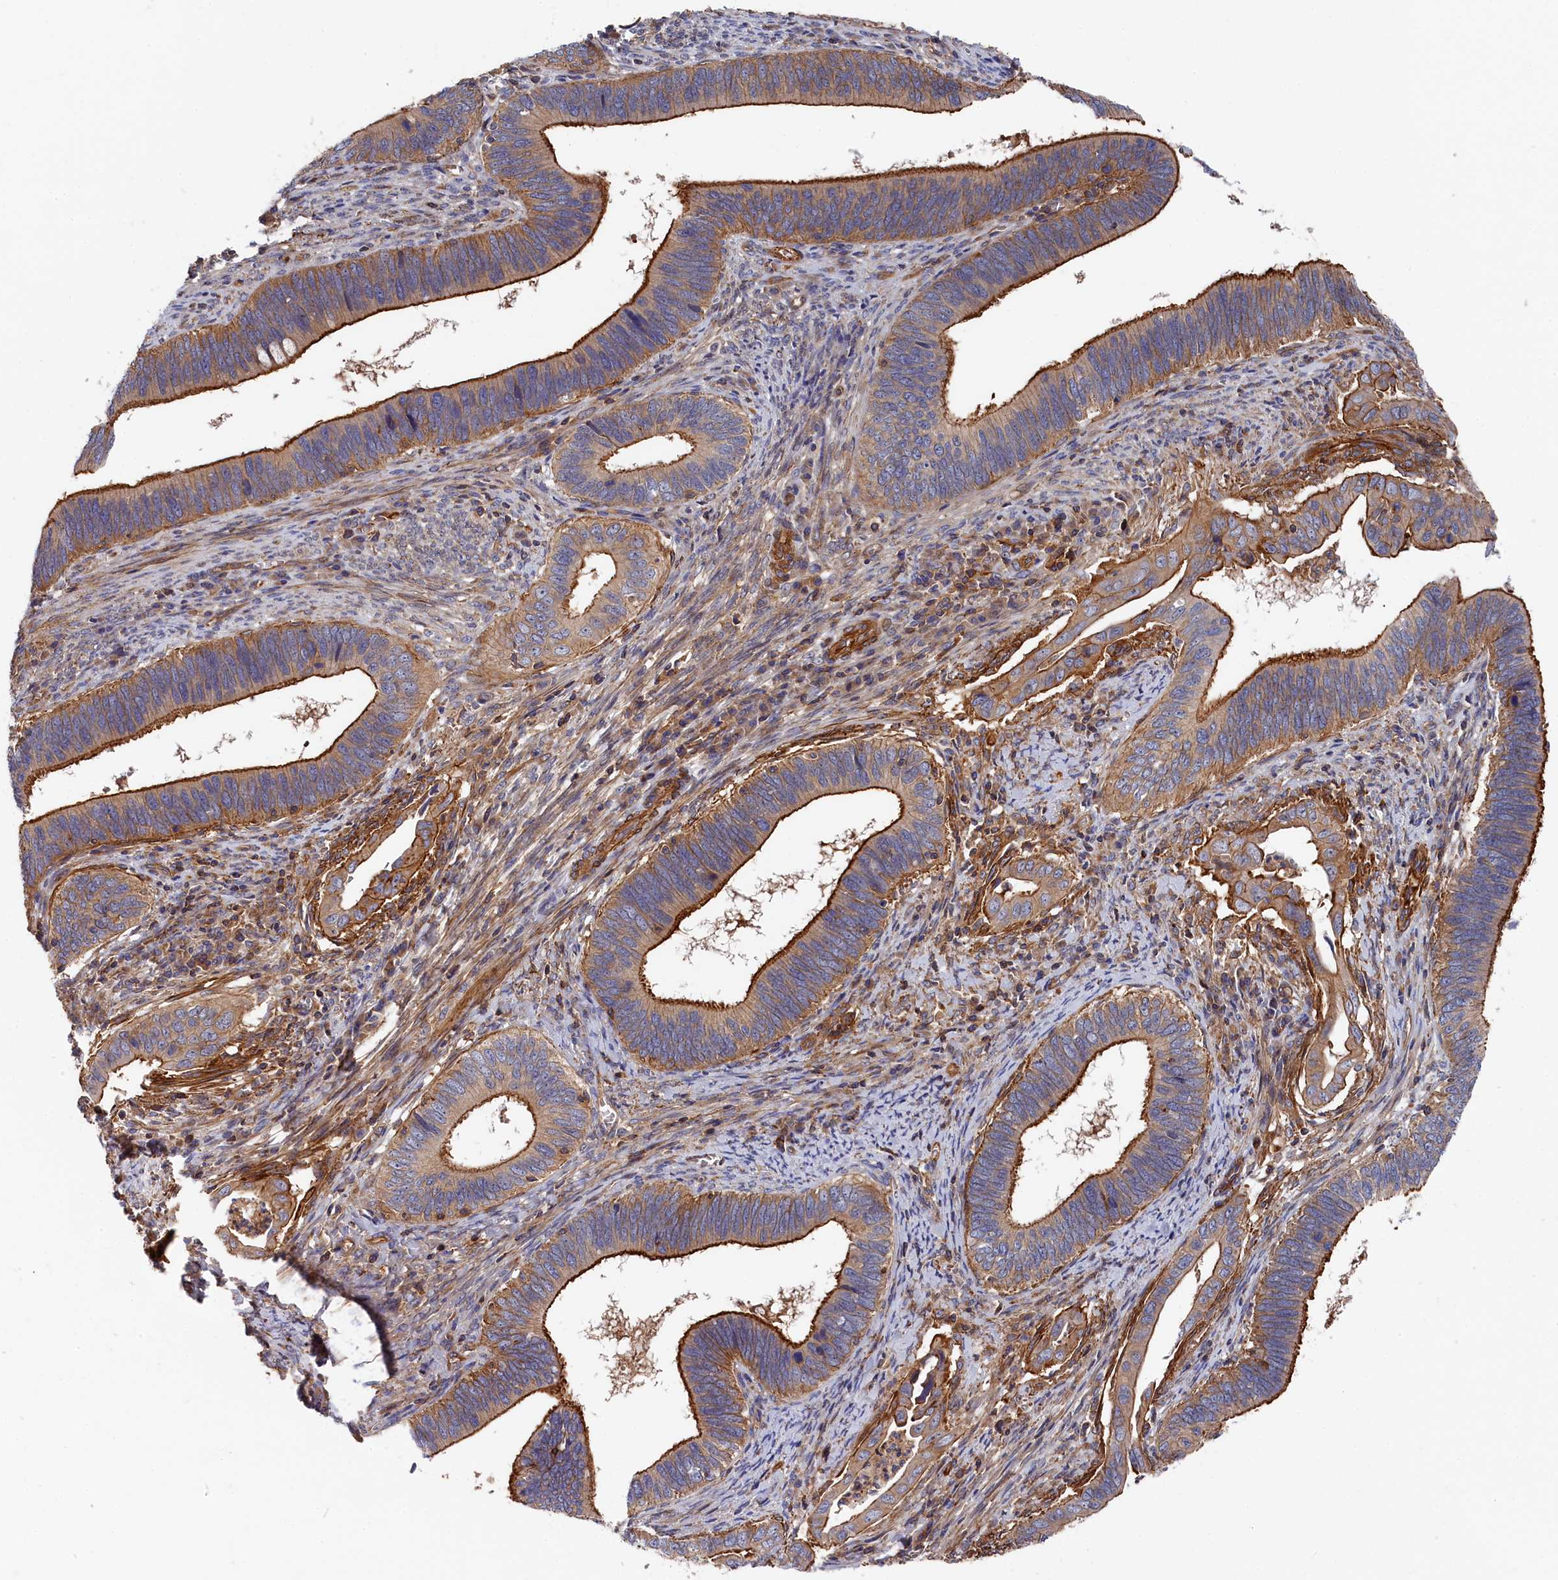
{"staining": {"intensity": "strong", "quantity": "25%-75%", "location": "cytoplasmic/membranous"}, "tissue": "cervical cancer", "cell_type": "Tumor cells", "image_type": "cancer", "snomed": [{"axis": "morphology", "description": "Adenocarcinoma, NOS"}, {"axis": "topography", "description": "Cervix"}], "caption": "IHC (DAB (3,3'-diaminobenzidine)) staining of human adenocarcinoma (cervical) reveals strong cytoplasmic/membranous protein positivity in approximately 25%-75% of tumor cells. The protein is shown in brown color, while the nuclei are stained blue.", "gene": "LDHD", "patient": {"sex": "female", "age": 42}}